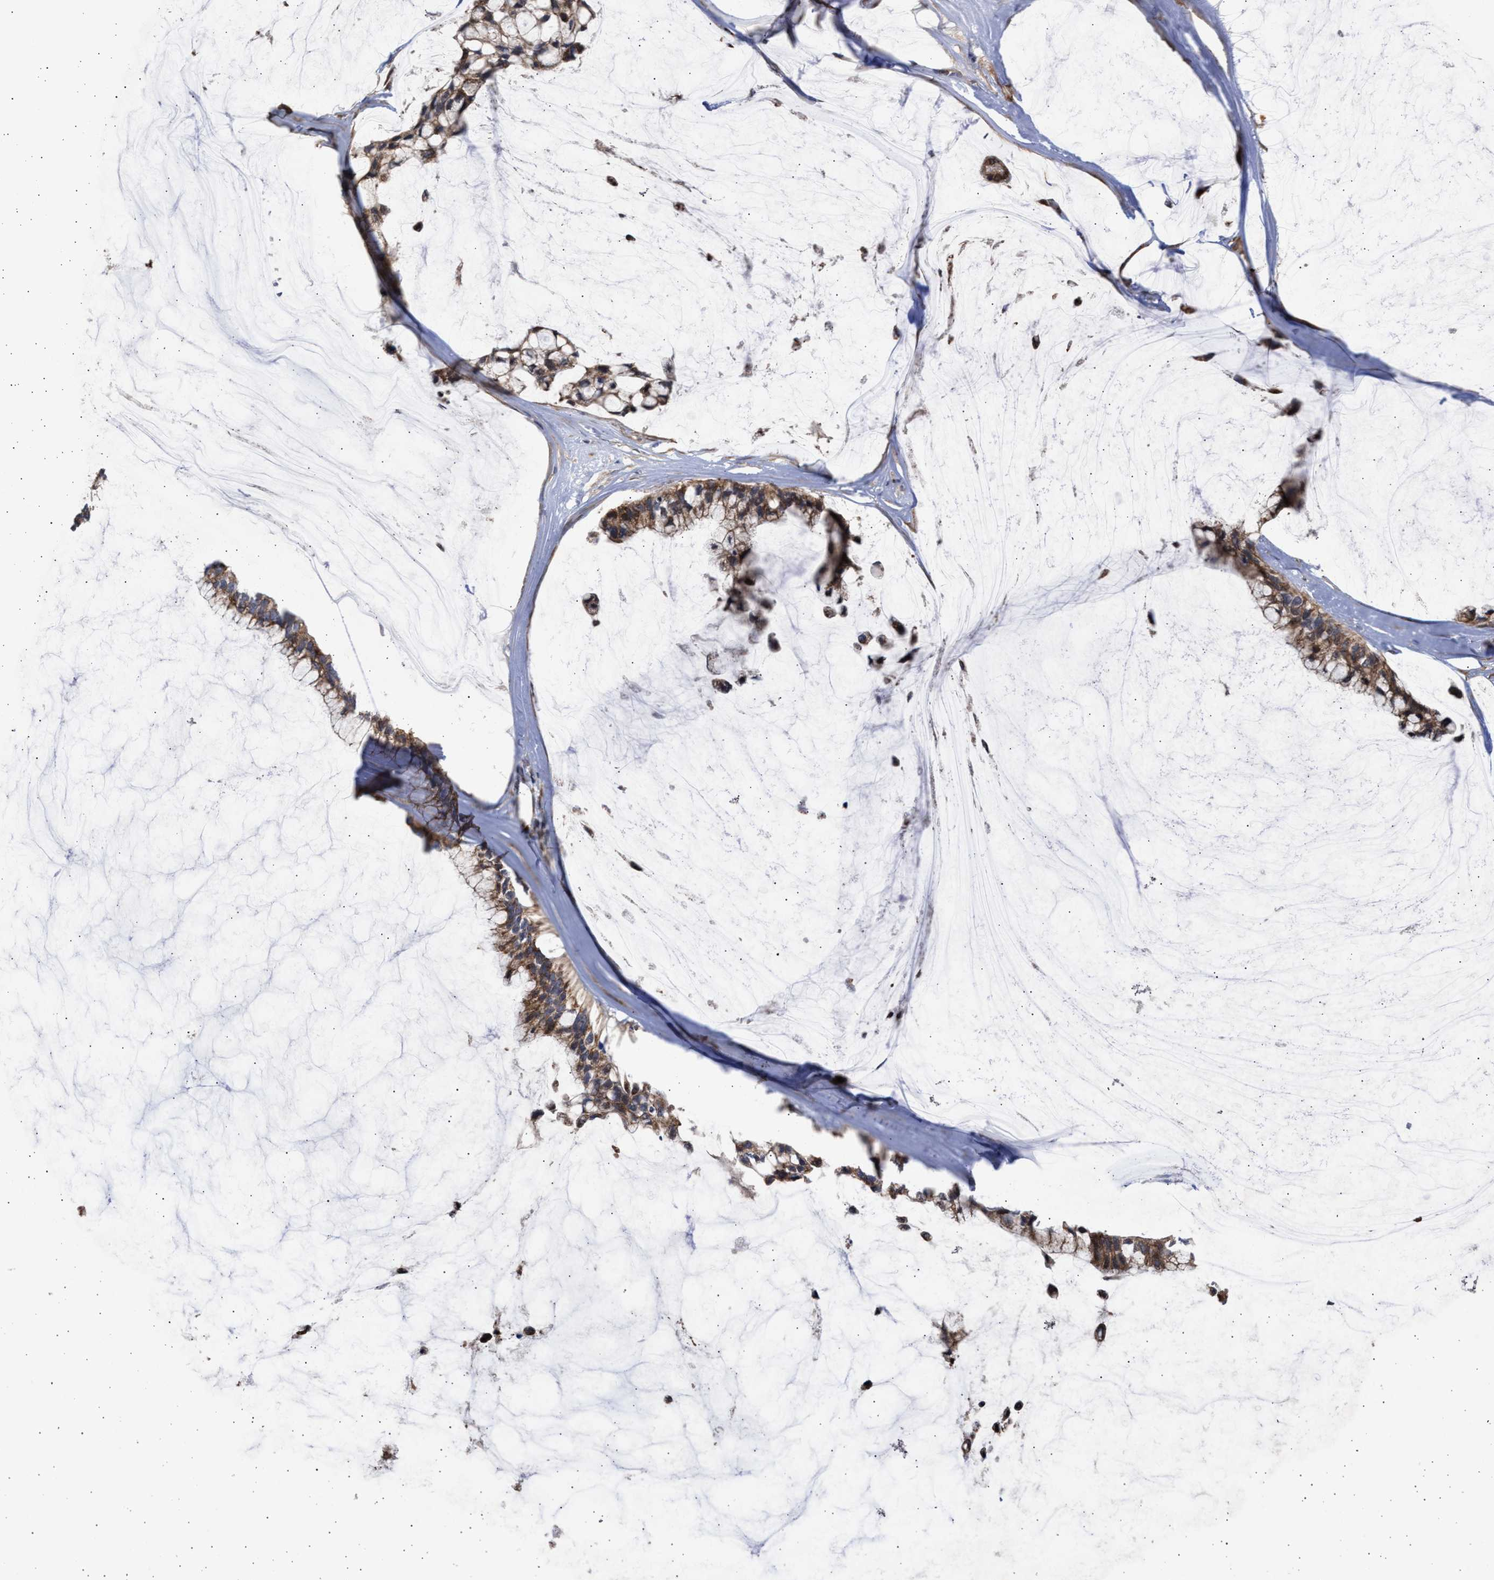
{"staining": {"intensity": "strong", "quantity": ">75%", "location": "cytoplasmic/membranous"}, "tissue": "ovarian cancer", "cell_type": "Tumor cells", "image_type": "cancer", "snomed": [{"axis": "morphology", "description": "Cystadenocarcinoma, mucinous, NOS"}, {"axis": "topography", "description": "Ovary"}], "caption": "A micrograph showing strong cytoplasmic/membranous staining in approximately >75% of tumor cells in ovarian cancer (mucinous cystadenocarcinoma), as visualized by brown immunohistochemical staining.", "gene": "TTC19", "patient": {"sex": "female", "age": 39}}